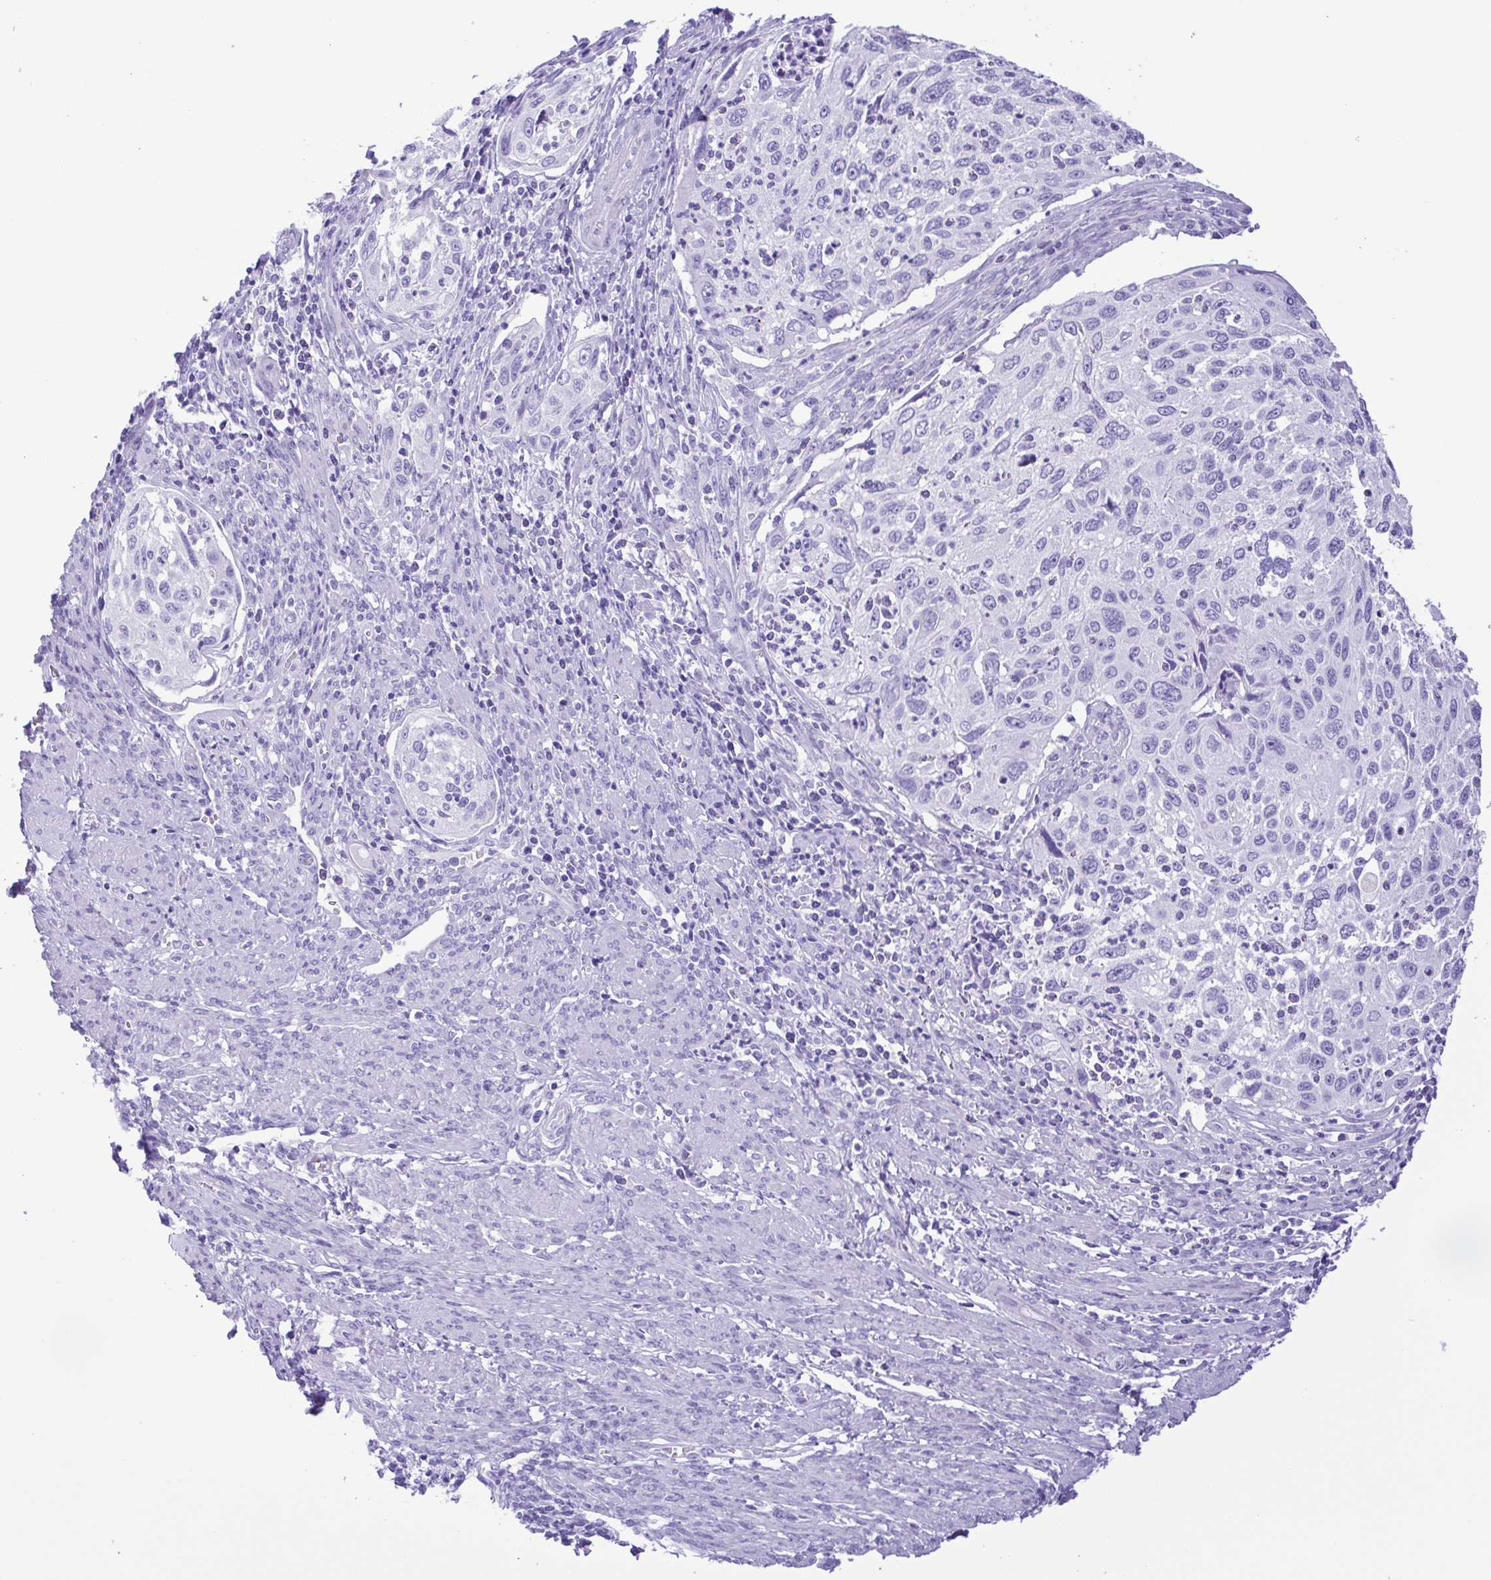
{"staining": {"intensity": "negative", "quantity": "none", "location": "none"}, "tissue": "cervical cancer", "cell_type": "Tumor cells", "image_type": "cancer", "snomed": [{"axis": "morphology", "description": "Squamous cell carcinoma, NOS"}, {"axis": "topography", "description": "Cervix"}], "caption": "A photomicrograph of human cervical squamous cell carcinoma is negative for staining in tumor cells. (DAB (3,3'-diaminobenzidine) IHC visualized using brightfield microscopy, high magnification).", "gene": "OVGP1", "patient": {"sex": "female", "age": 70}}